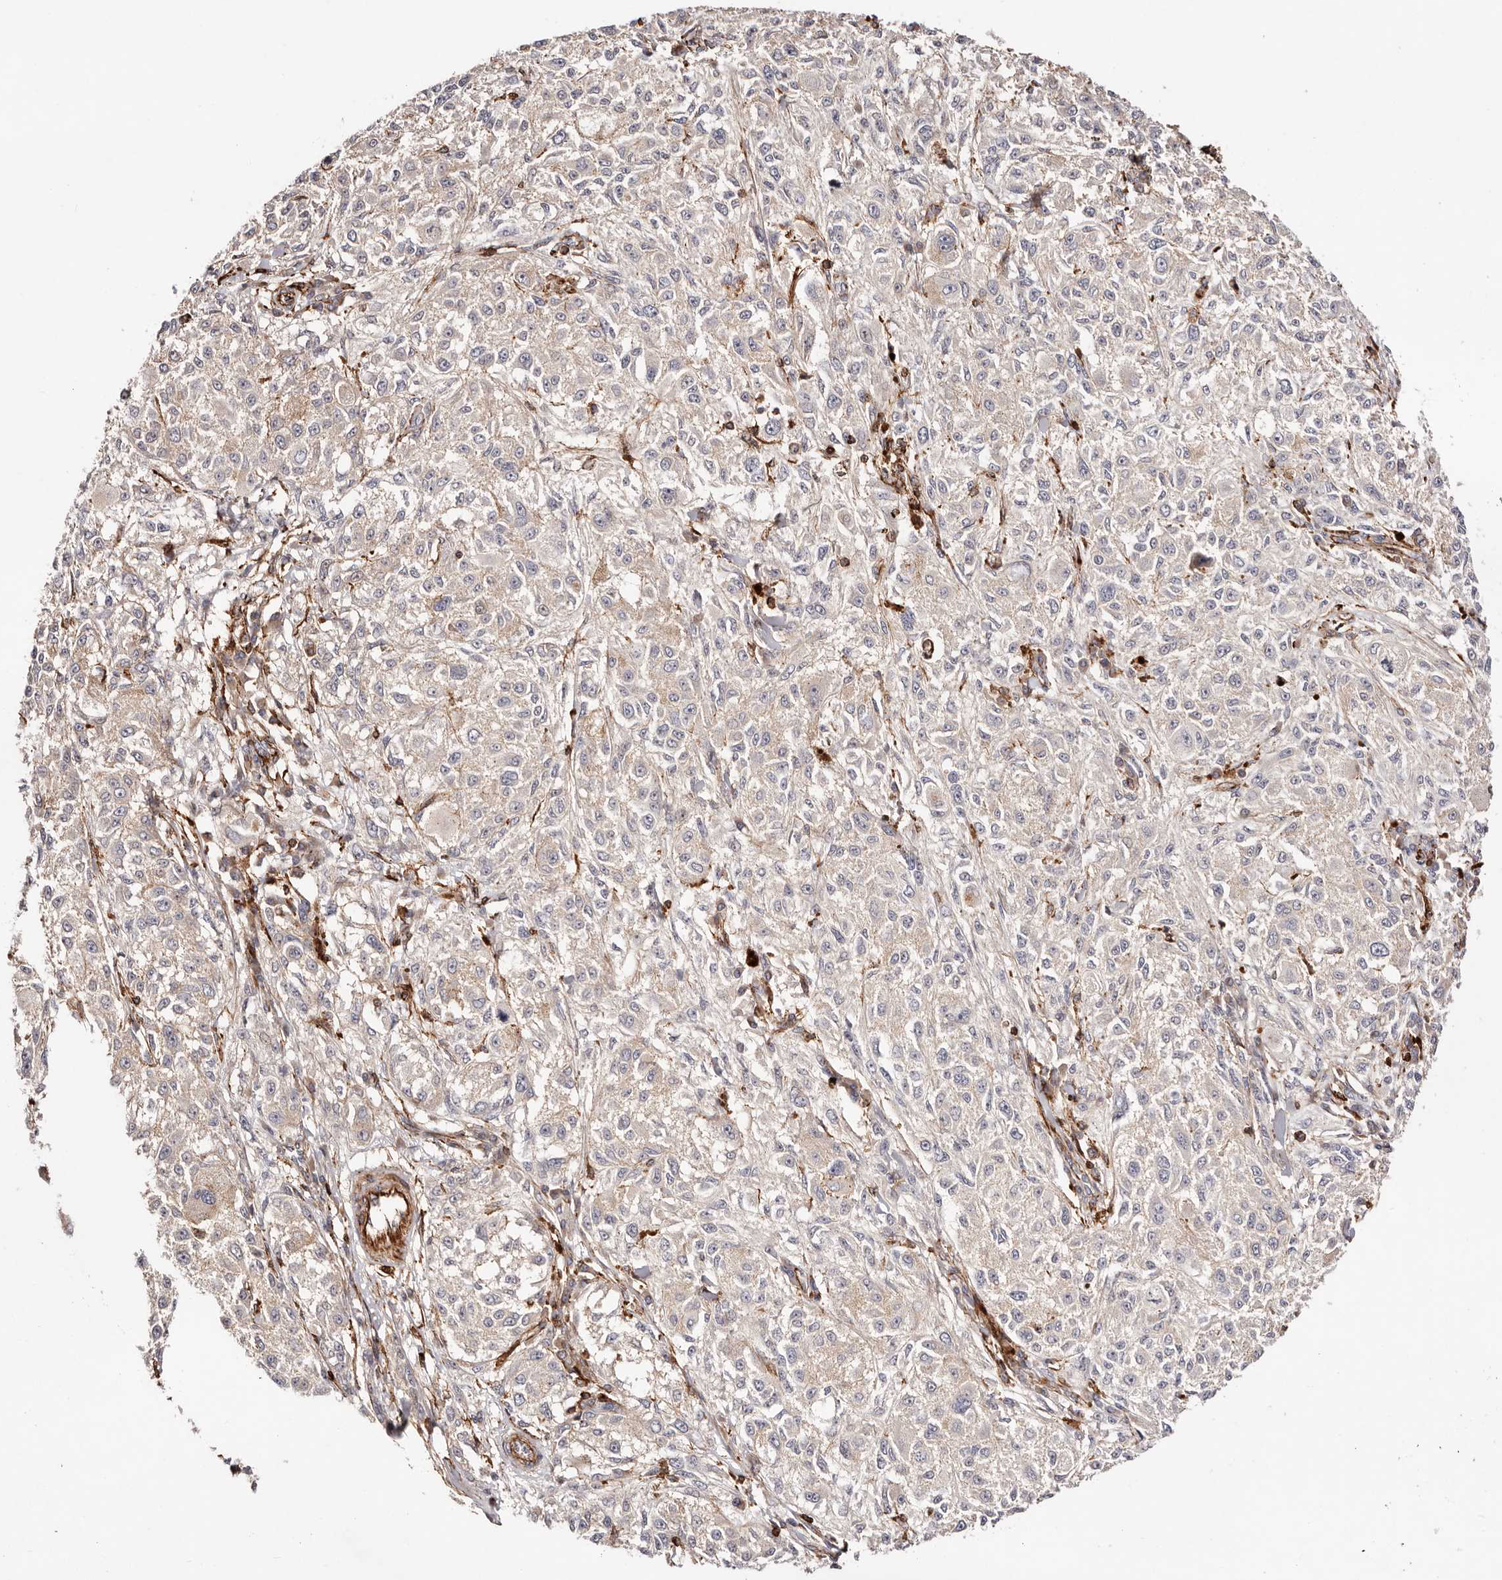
{"staining": {"intensity": "negative", "quantity": "none", "location": "none"}, "tissue": "melanoma", "cell_type": "Tumor cells", "image_type": "cancer", "snomed": [{"axis": "morphology", "description": "Necrosis, NOS"}, {"axis": "morphology", "description": "Malignant melanoma, NOS"}, {"axis": "topography", "description": "Skin"}], "caption": "The histopathology image shows no significant positivity in tumor cells of melanoma. (DAB (3,3'-diaminobenzidine) immunohistochemistry visualized using brightfield microscopy, high magnification).", "gene": "PTPN22", "patient": {"sex": "female", "age": 87}}